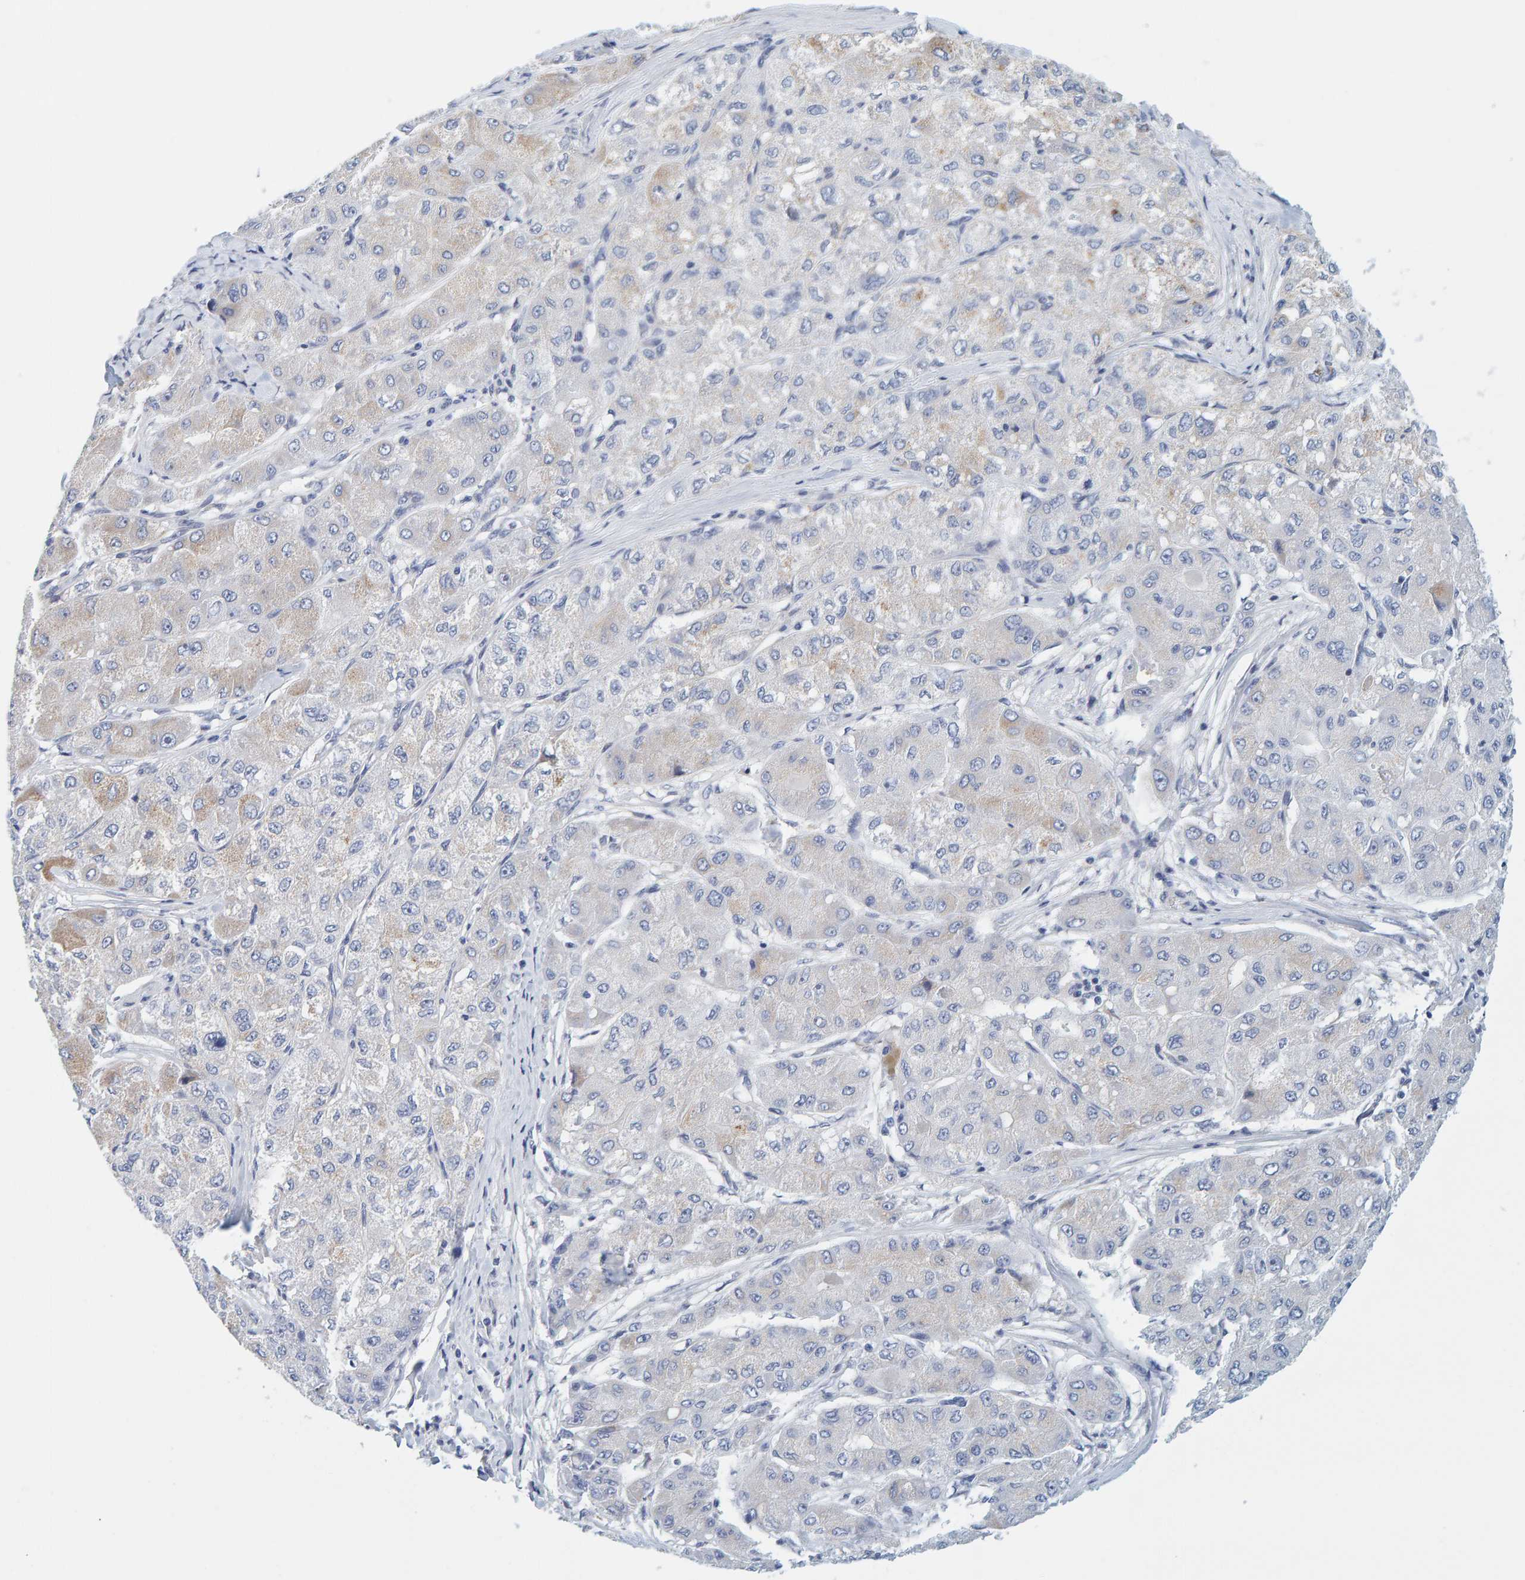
{"staining": {"intensity": "negative", "quantity": "none", "location": "none"}, "tissue": "liver cancer", "cell_type": "Tumor cells", "image_type": "cancer", "snomed": [{"axis": "morphology", "description": "Carcinoma, Hepatocellular, NOS"}, {"axis": "topography", "description": "Liver"}], "caption": "Immunohistochemistry (IHC) photomicrograph of neoplastic tissue: human hepatocellular carcinoma (liver) stained with DAB (3,3'-diaminobenzidine) displays no significant protein staining in tumor cells.", "gene": "MOG", "patient": {"sex": "male", "age": 80}}